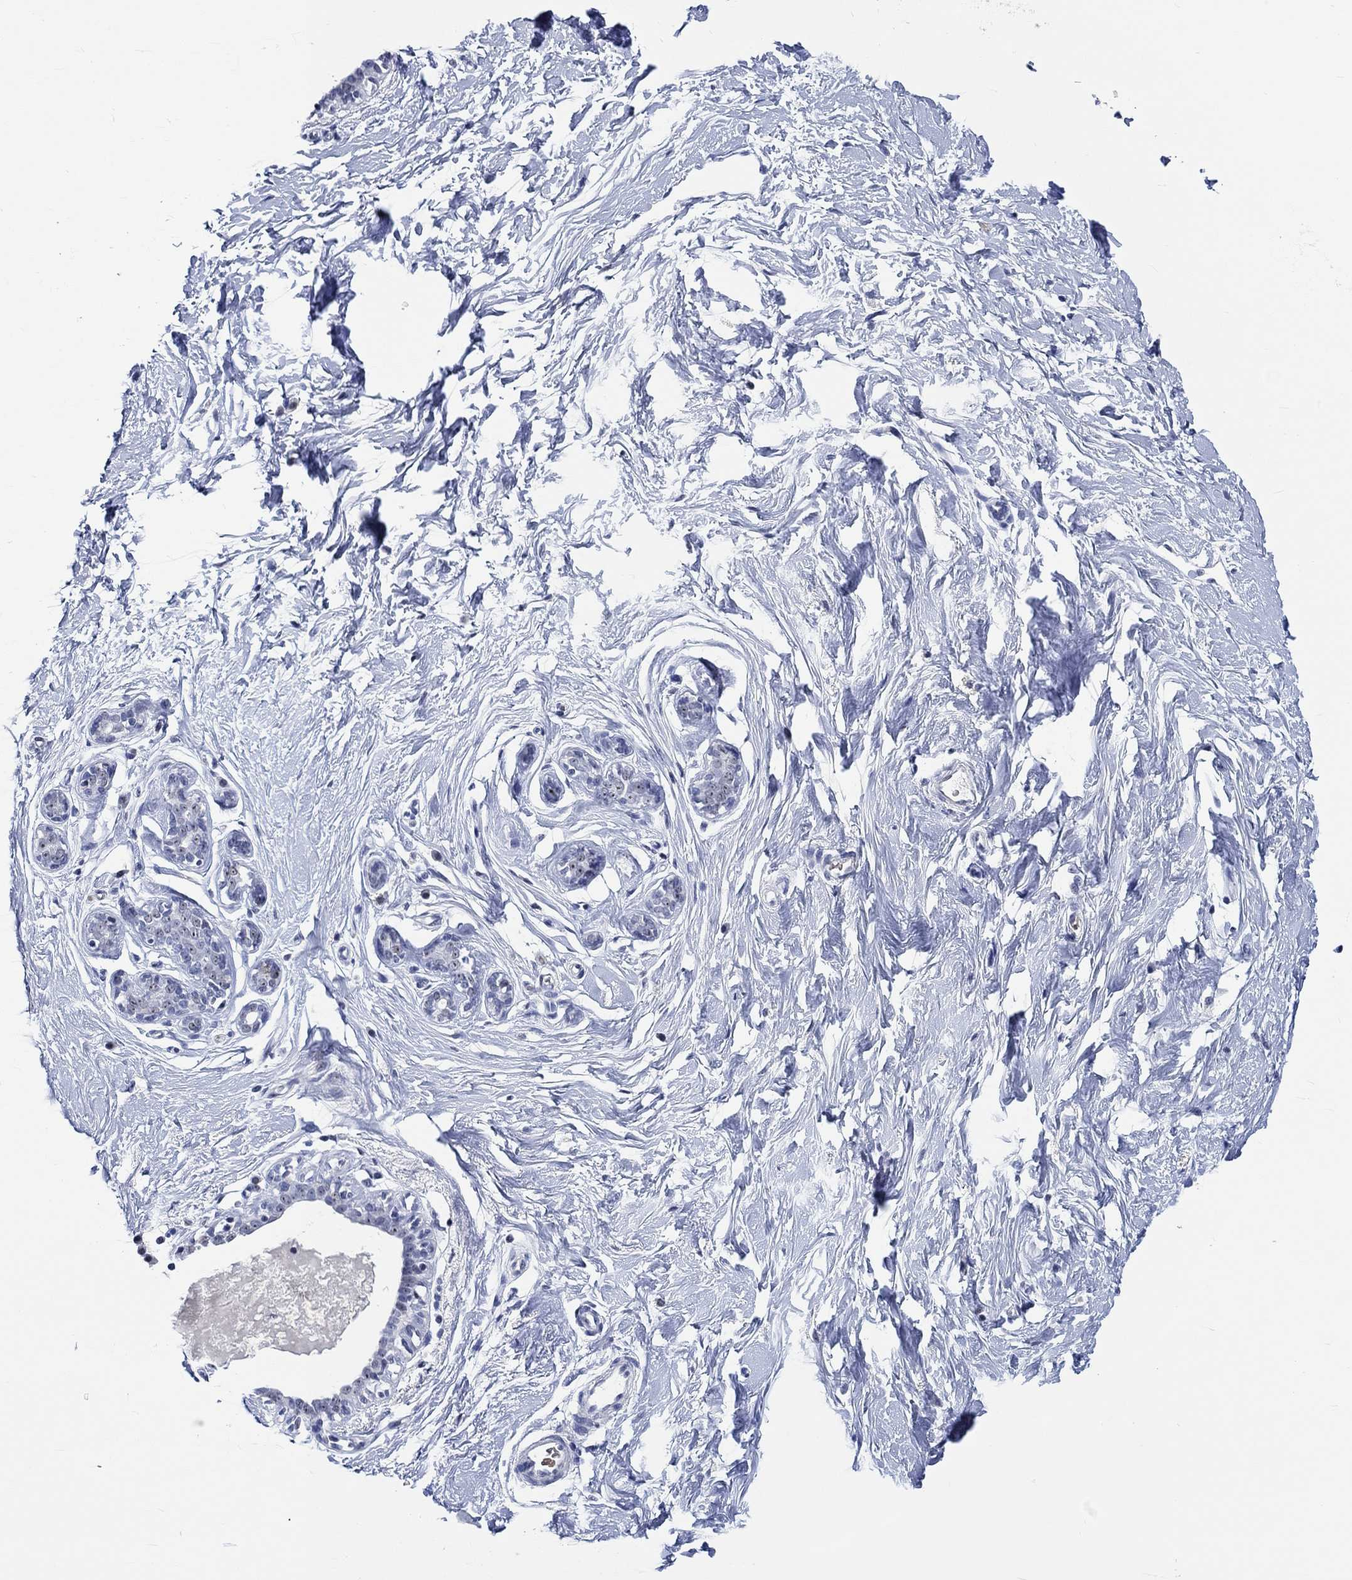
{"staining": {"intensity": "negative", "quantity": "none", "location": "none"}, "tissue": "breast", "cell_type": "Adipocytes", "image_type": "normal", "snomed": [{"axis": "morphology", "description": "Normal tissue, NOS"}, {"axis": "topography", "description": "Breast"}], "caption": "A histopathology image of human breast is negative for staining in adipocytes. (DAB IHC, high magnification).", "gene": "ZNF446", "patient": {"sex": "female", "age": 37}}